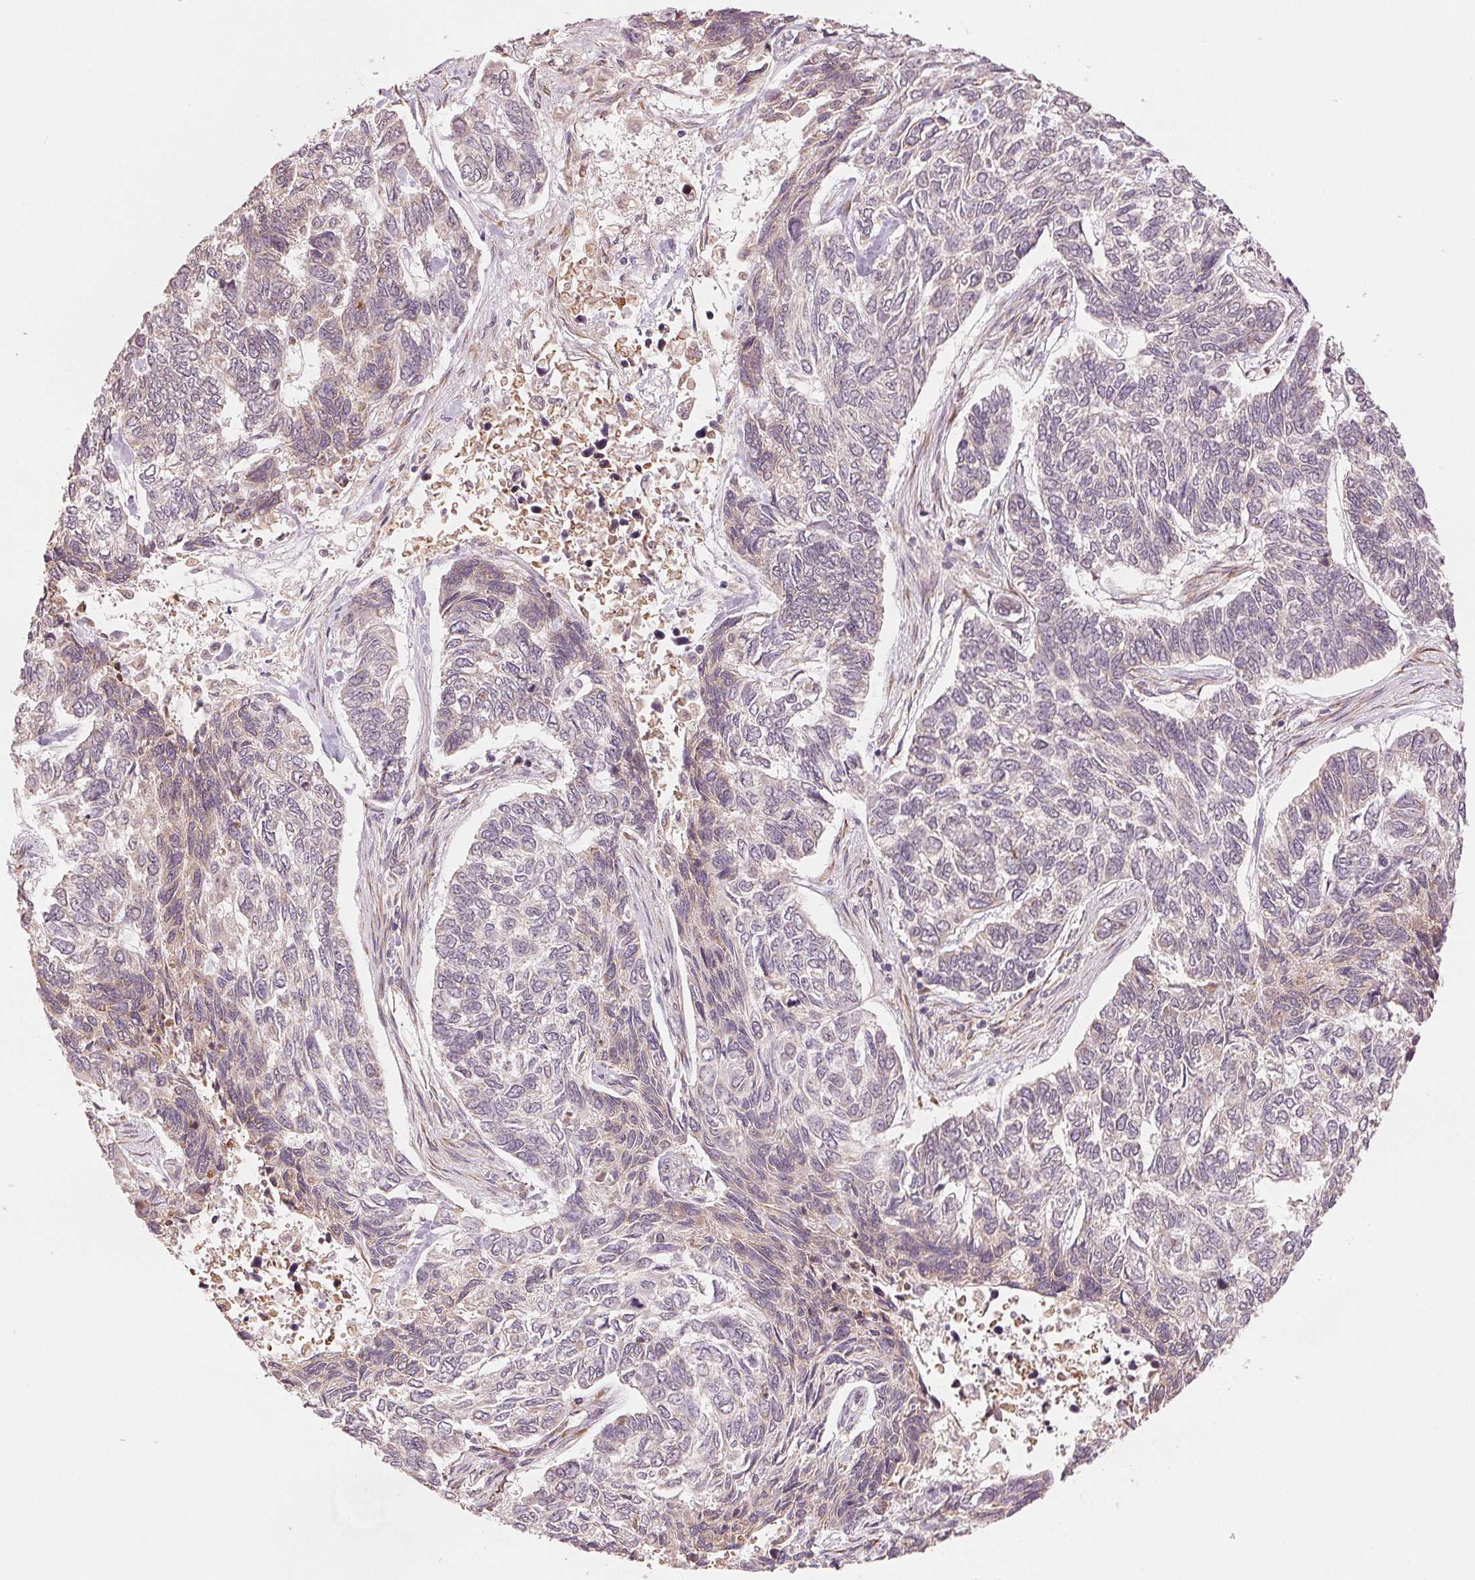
{"staining": {"intensity": "weak", "quantity": "<25%", "location": "cytoplasmic/membranous"}, "tissue": "skin cancer", "cell_type": "Tumor cells", "image_type": "cancer", "snomed": [{"axis": "morphology", "description": "Basal cell carcinoma"}, {"axis": "topography", "description": "Skin"}], "caption": "DAB immunohistochemical staining of skin basal cell carcinoma reveals no significant positivity in tumor cells.", "gene": "SLC20A1", "patient": {"sex": "female", "age": 65}}